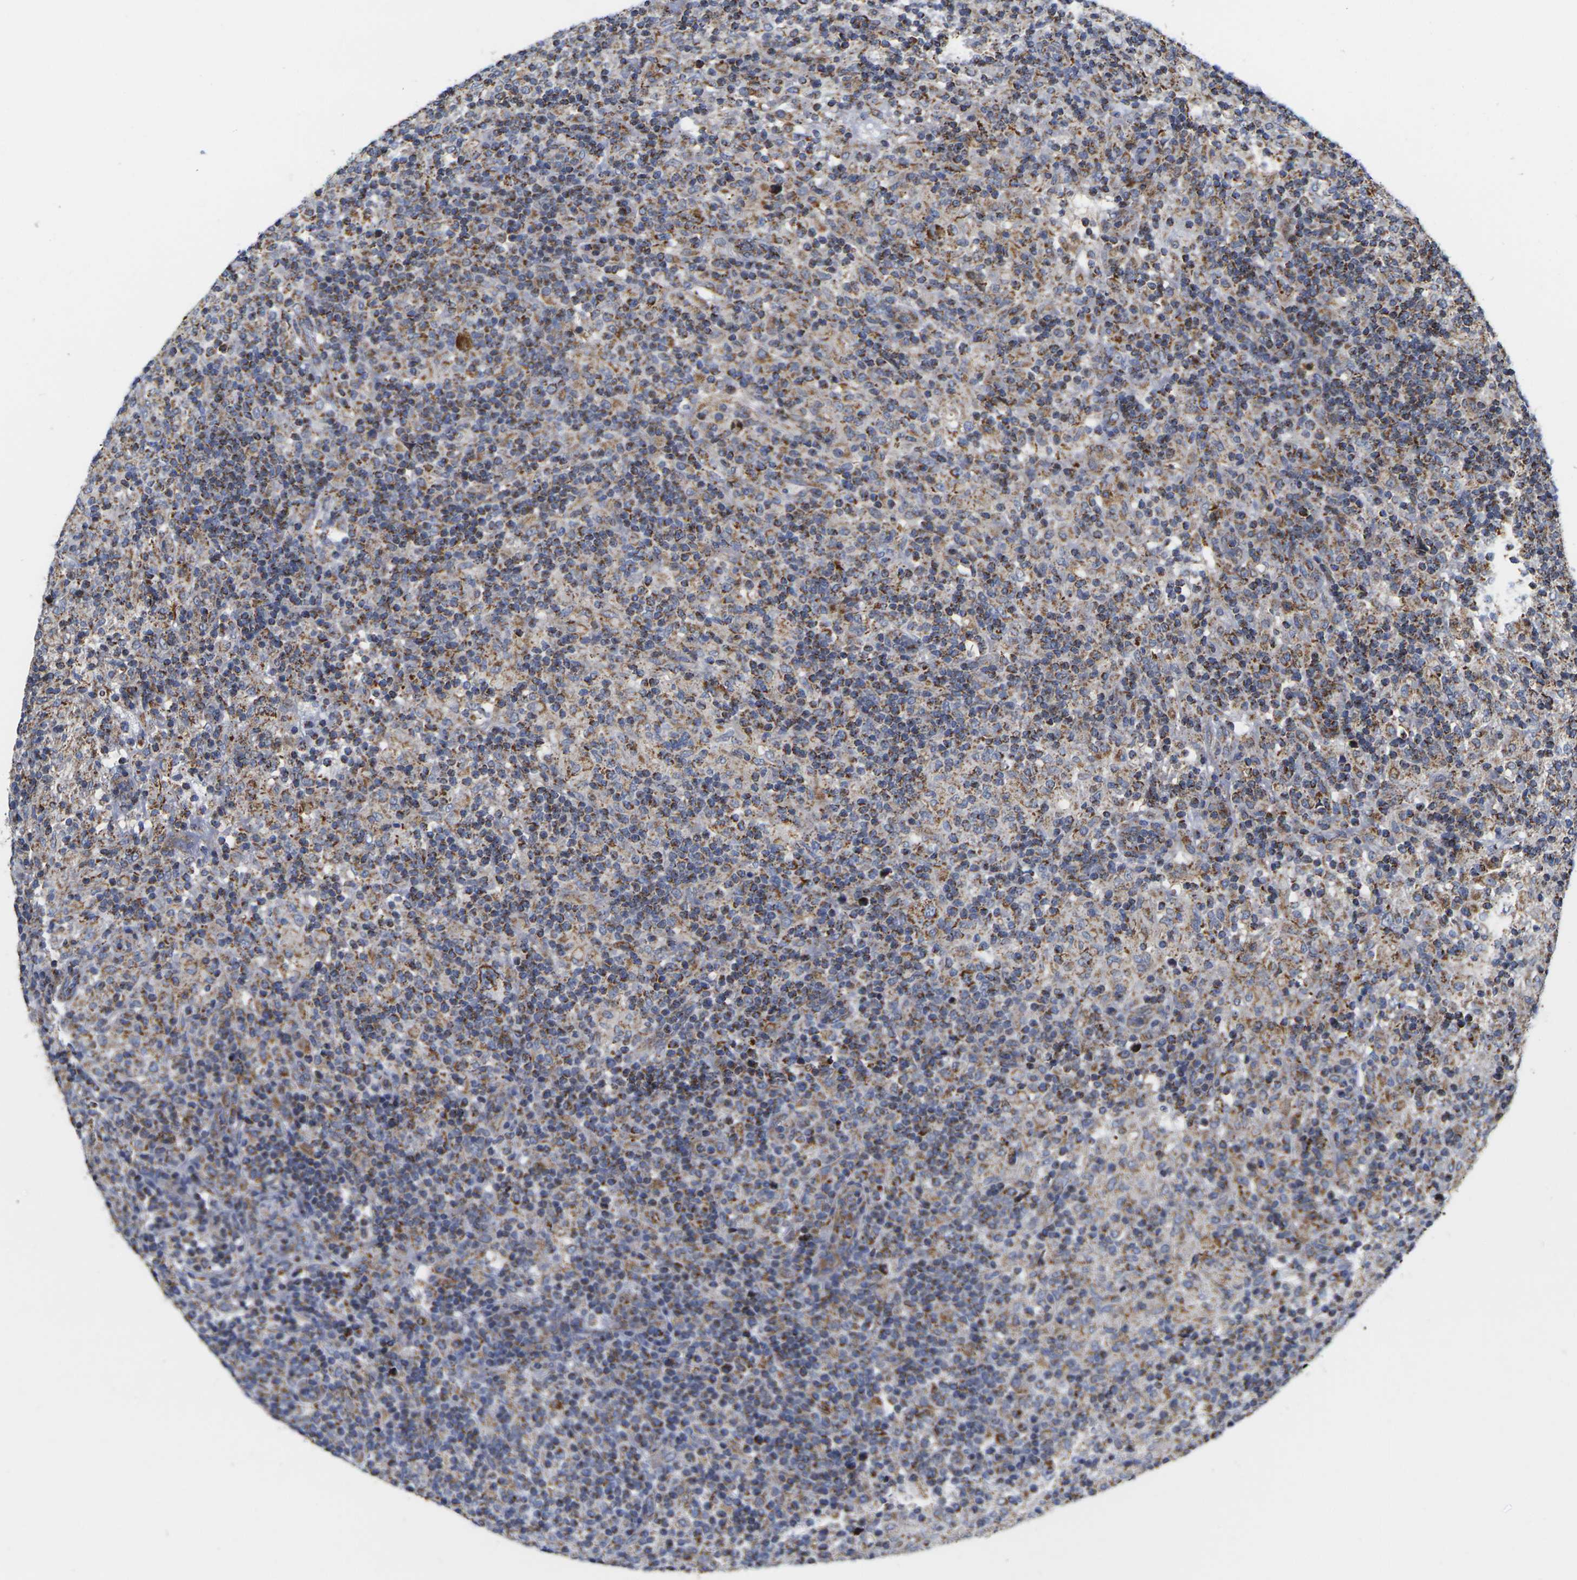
{"staining": {"intensity": "strong", "quantity": ">75%", "location": "cytoplasmic/membranous"}, "tissue": "lymphoma", "cell_type": "Tumor cells", "image_type": "cancer", "snomed": [{"axis": "morphology", "description": "Hodgkin's disease, NOS"}, {"axis": "topography", "description": "Lymph node"}], "caption": "Human lymphoma stained with a protein marker exhibits strong staining in tumor cells.", "gene": "P2RY11", "patient": {"sex": "male", "age": 70}}